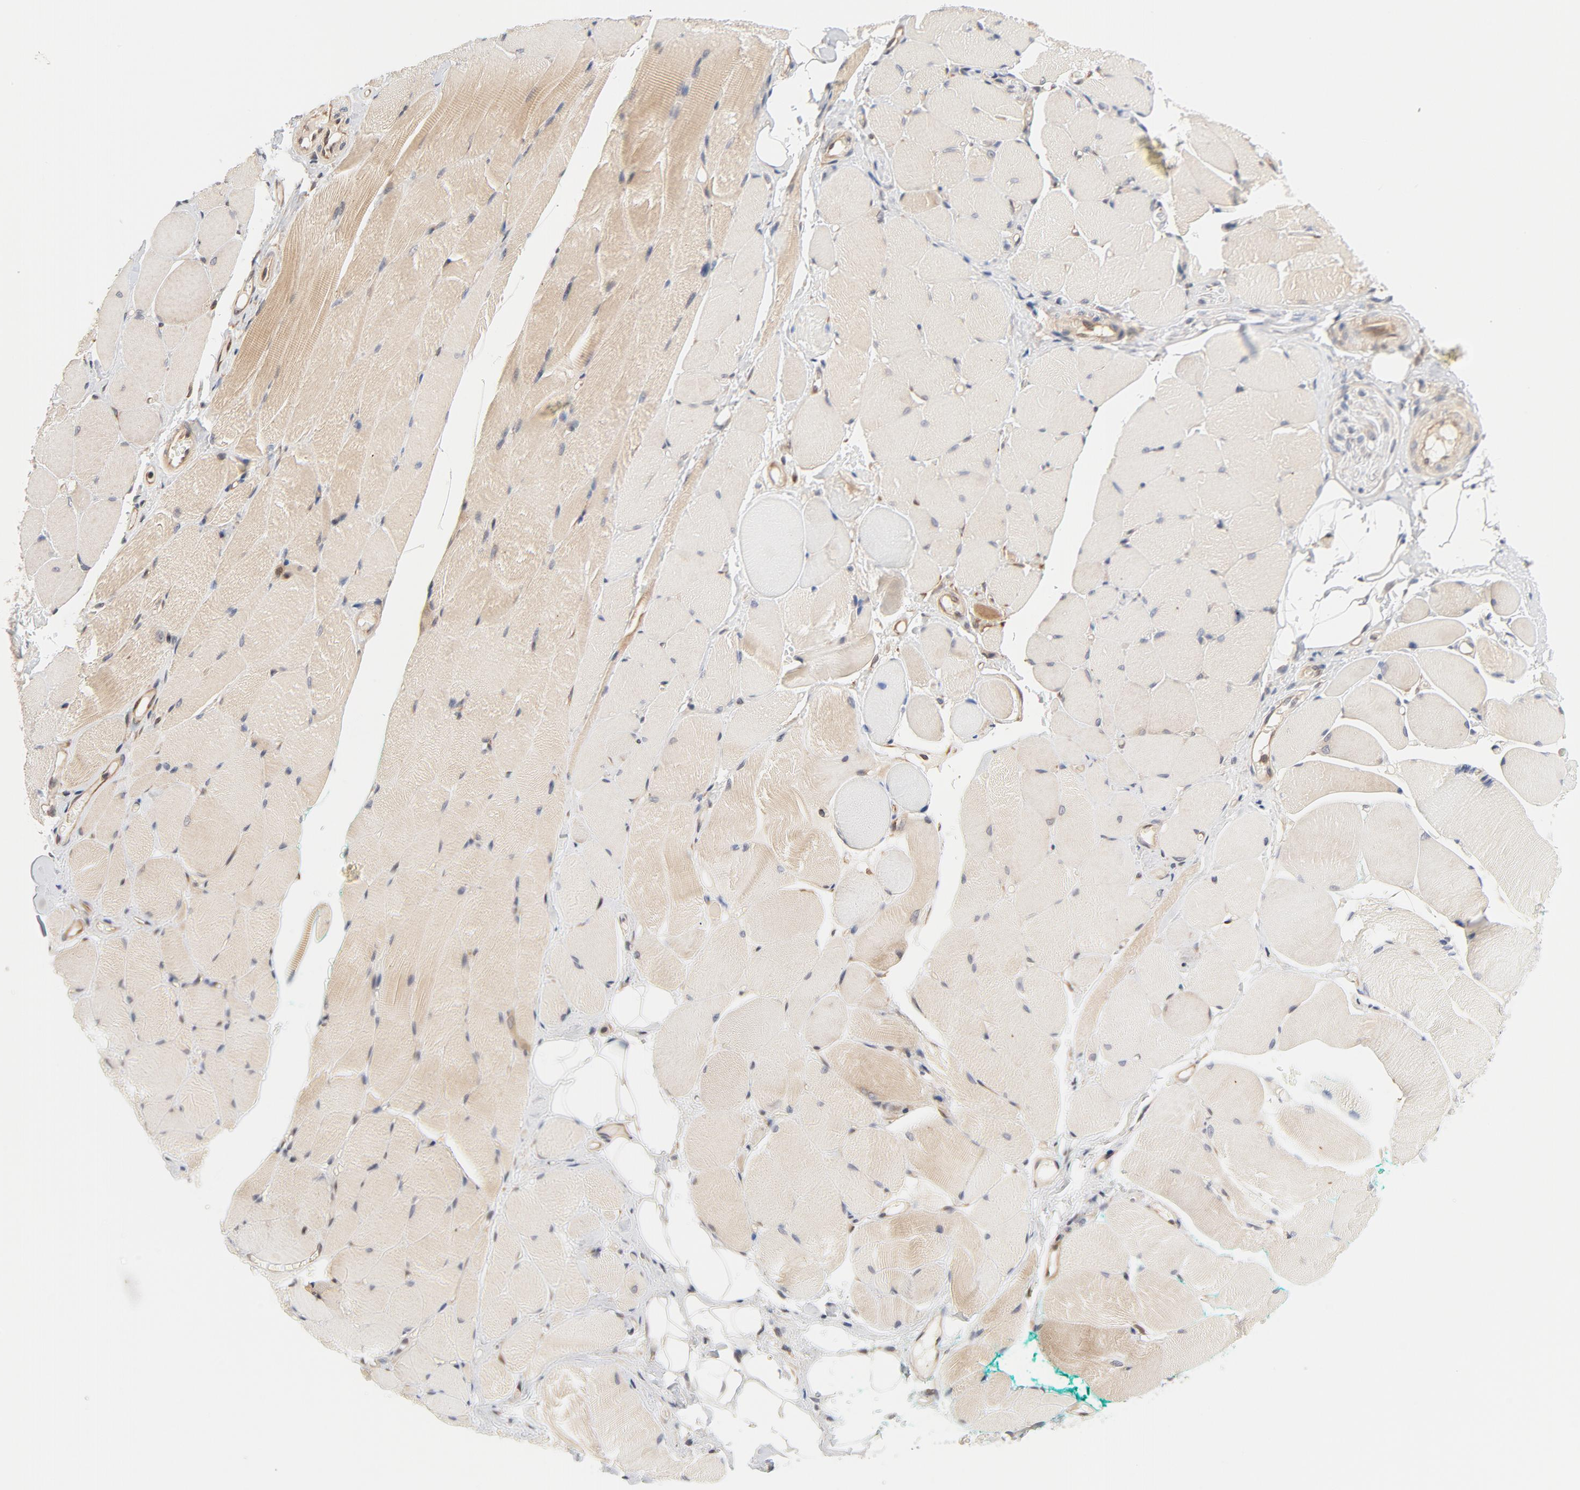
{"staining": {"intensity": "weak", "quantity": ">75%", "location": "cytoplasmic/membranous"}, "tissue": "skeletal muscle", "cell_type": "Myocytes", "image_type": "normal", "snomed": [{"axis": "morphology", "description": "Normal tissue, NOS"}, {"axis": "topography", "description": "Skeletal muscle"}, {"axis": "topography", "description": "Peripheral nerve tissue"}], "caption": "This histopathology image exhibits normal skeletal muscle stained with IHC to label a protein in brown. The cytoplasmic/membranous of myocytes show weak positivity for the protein. Nuclei are counter-stained blue.", "gene": "EIF4E", "patient": {"sex": "female", "age": 84}}